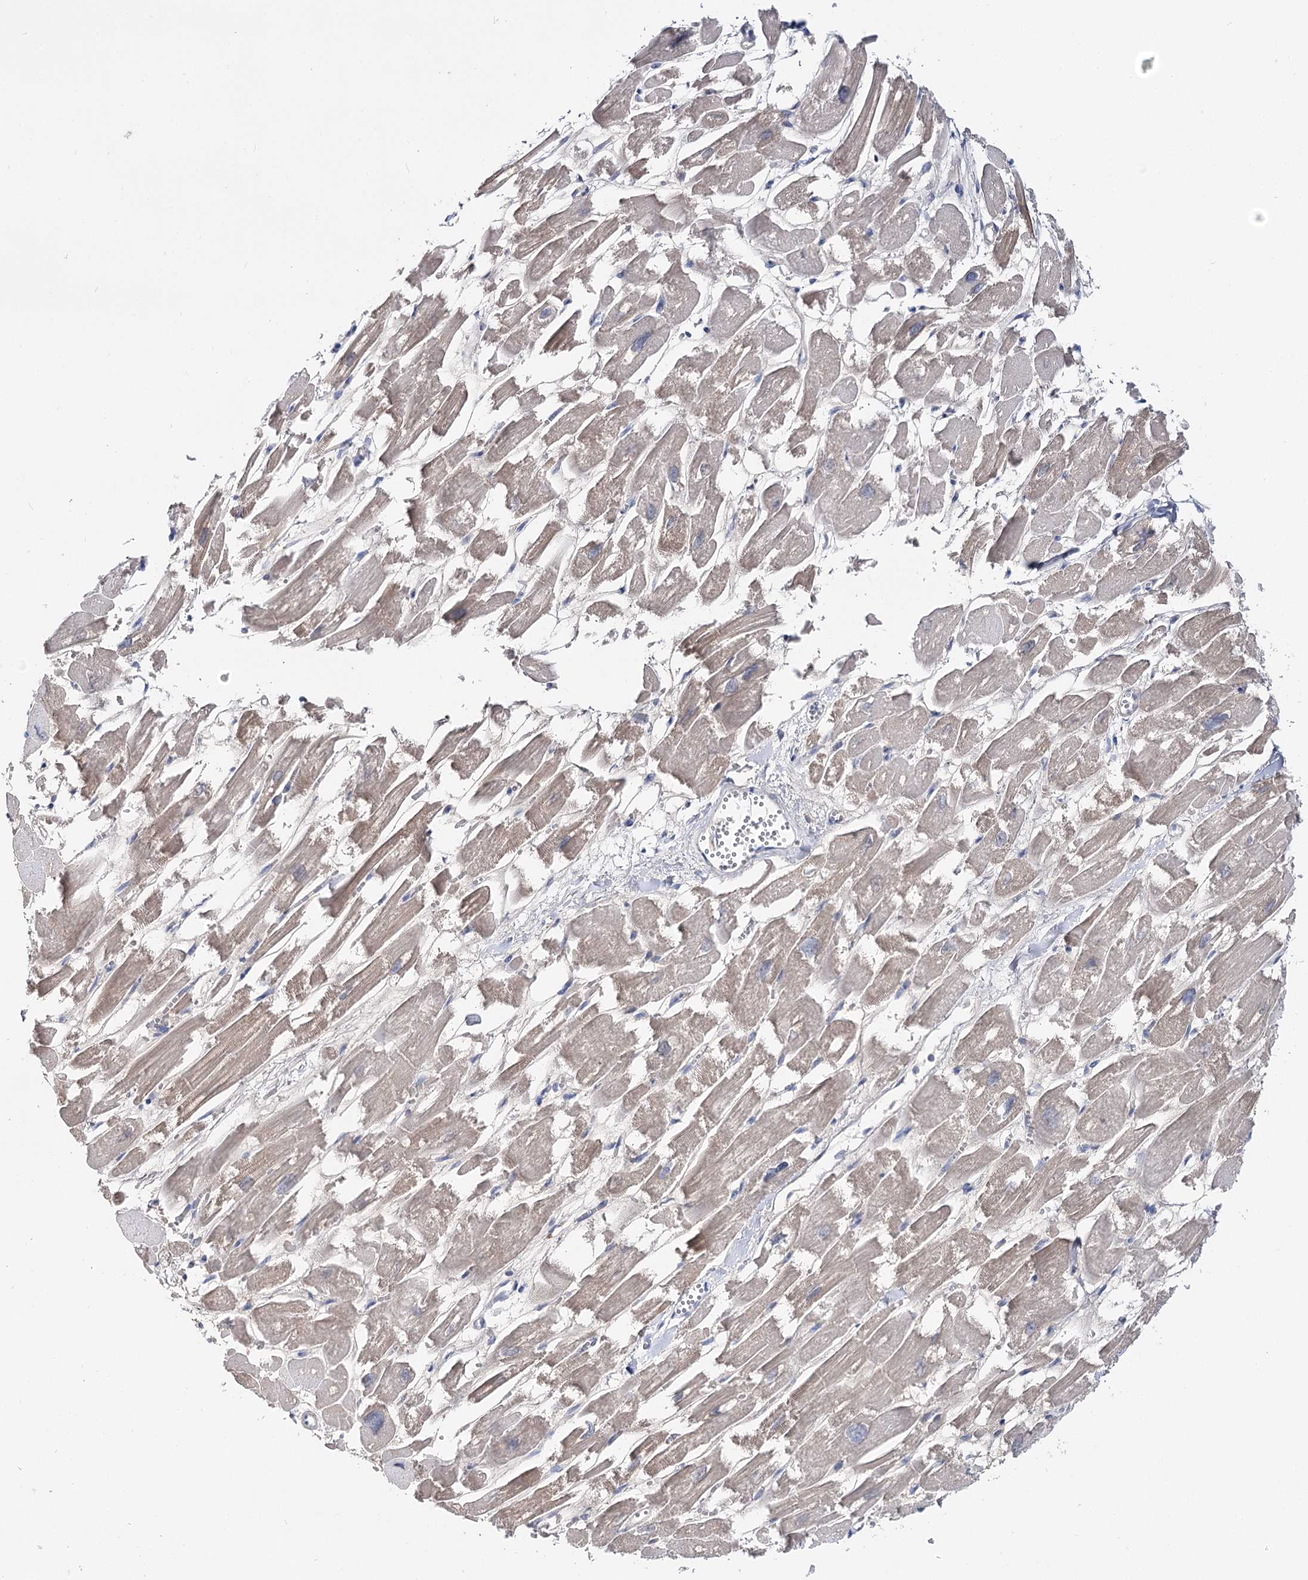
{"staining": {"intensity": "moderate", "quantity": "<25%", "location": "cytoplasmic/membranous"}, "tissue": "heart muscle", "cell_type": "Cardiomyocytes", "image_type": "normal", "snomed": [{"axis": "morphology", "description": "Normal tissue, NOS"}, {"axis": "topography", "description": "Heart"}], "caption": "Moderate cytoplasmic/membranous positivity is present in approximately <25% of cardiomyocytes in unremarkable heart muscle.", "gene": "UGP2", "patient": {"sex": "male", "age": 54}}